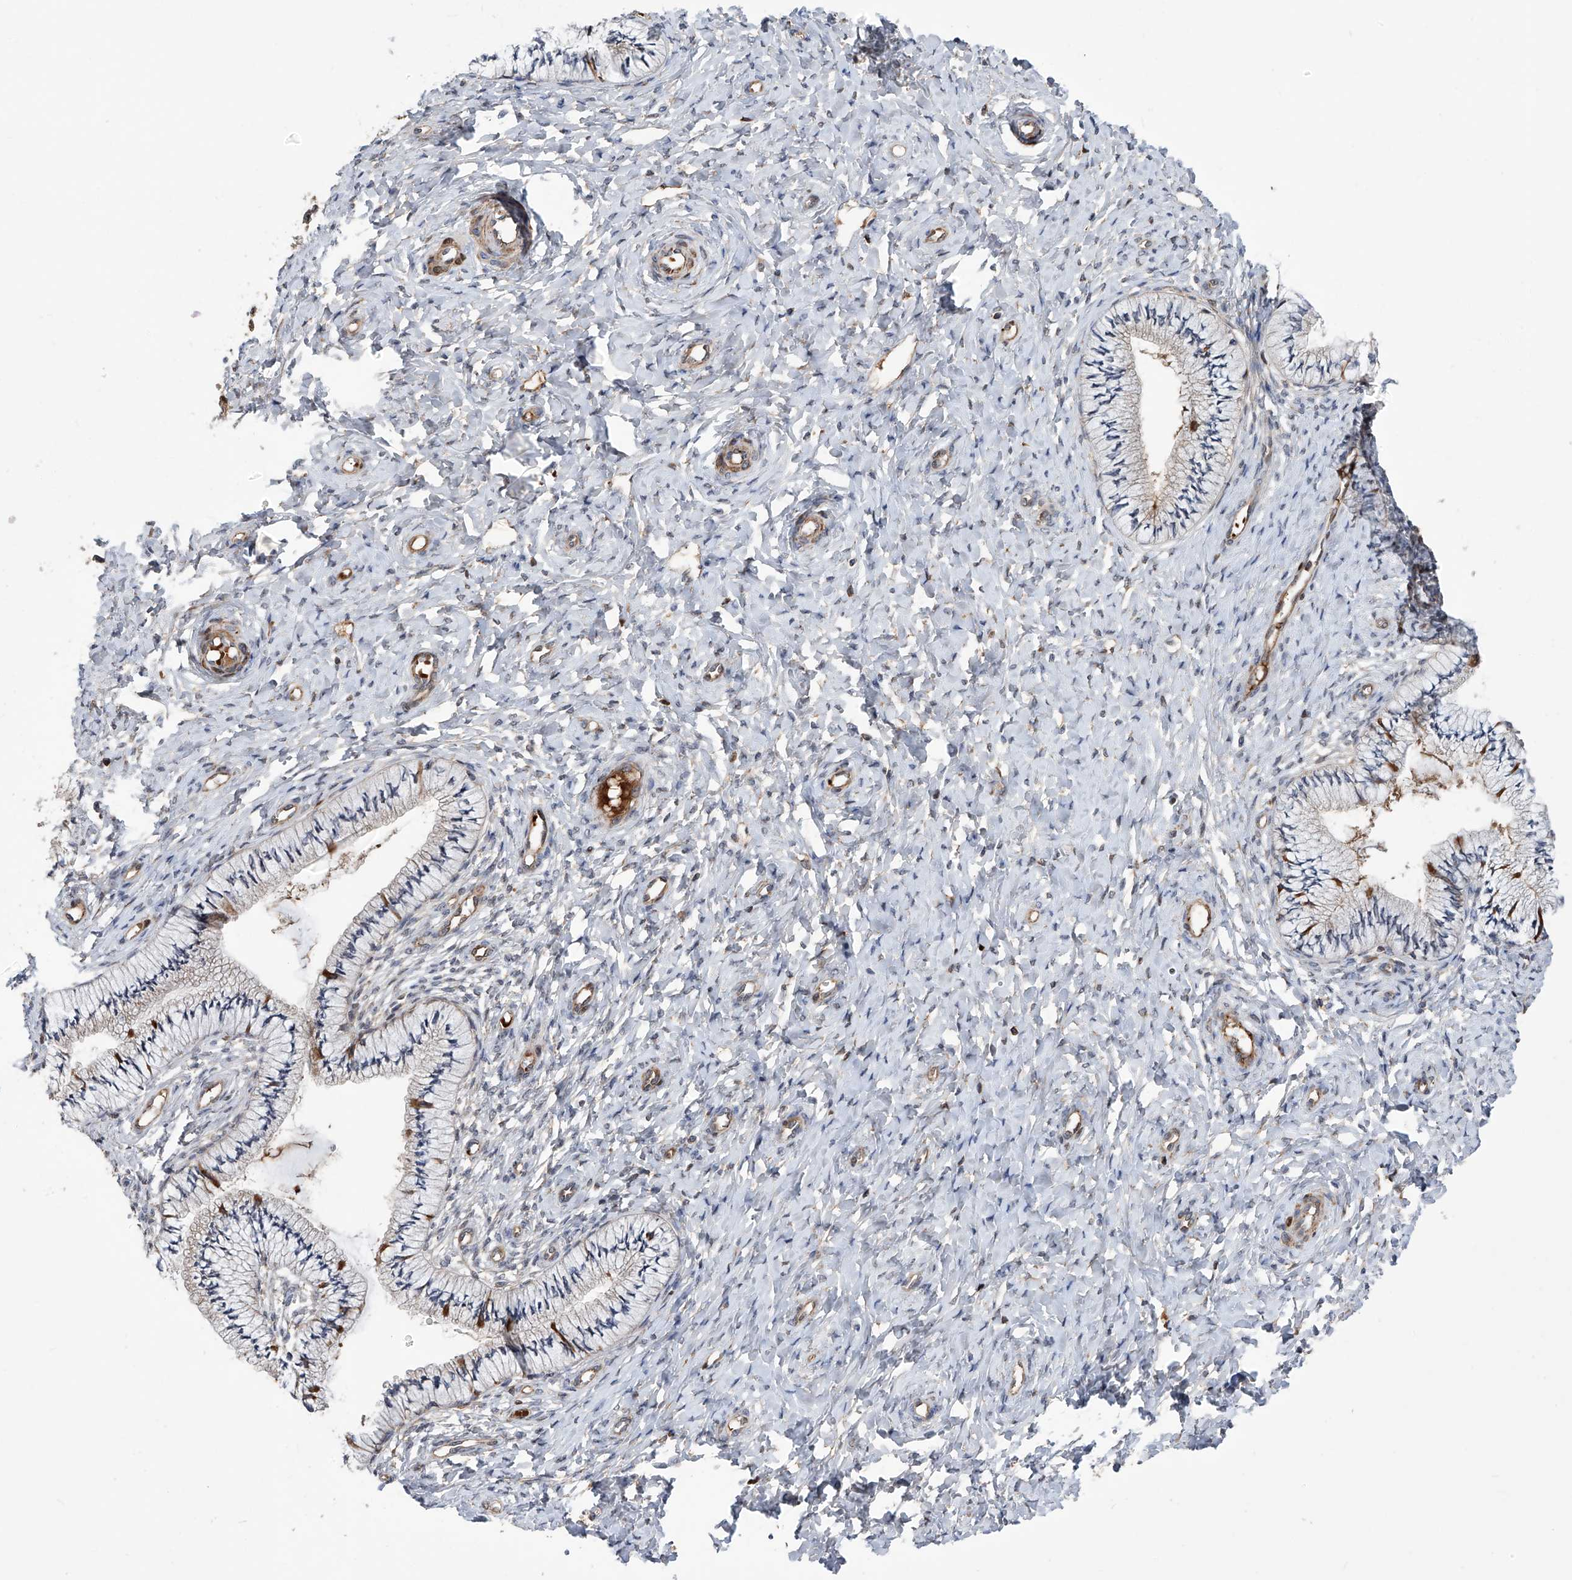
{"staining": {"intensity": "moderate", "quantity": "25%-75%", "location": "cytoplasmic/membranous"}, "tissue": "cervix", "cell_type": "Glandular cells", "image_type": "normal", "snomed": [{"axis": "morphology", "description": "Normal tissue, NOS"}, {"axis": "topography", "description": "Cervix"}], "caption": "Immunohistochemical staining of unremarkable human cervix exhibits moderate cytoplasmic/membranous protein staining in about 25%-75% of glandular cells. (IHC, brightfield microscopy, high magnification).", "gene": "NUDT17", "patient": {"sex": "female", "age": 36}}